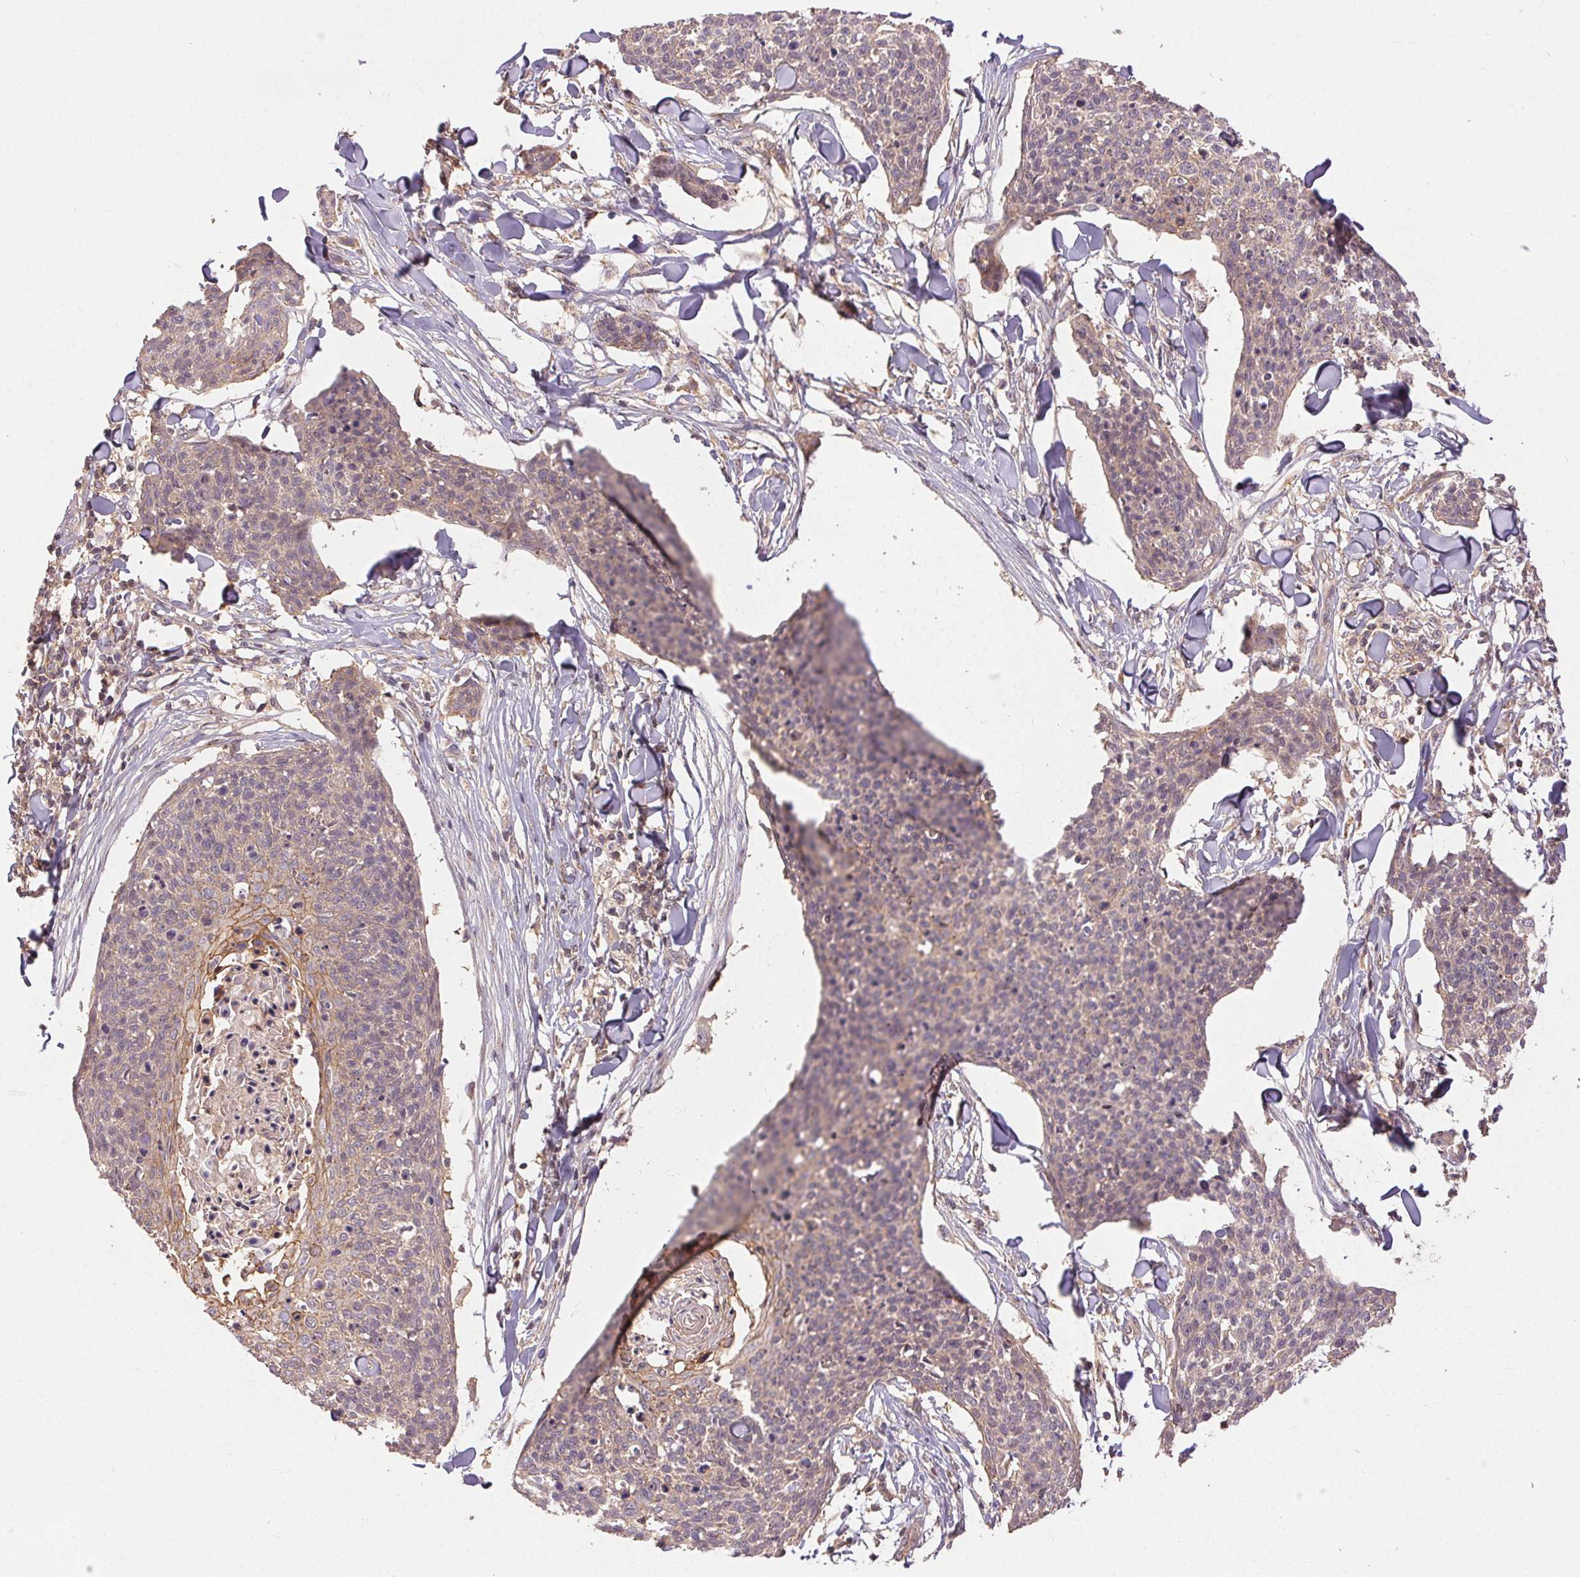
{"staining": {"intensity": "weak", "quantity": "<25%", "location": "cytoplasmic/membranous"}, "tissue": "skin cancer", "cell_type": "Tumor cells", "image_type": "cancer", "snomed": [{"axis": "morphology", "description": "Squamous cell carcinoma, NOS"}, {"axis": "topography", "description": "Skin"}, {"axis": "topography", "description": "Vulva"}], "caption": "An IHC histopathology image of skin squamous cell carcinoma is shown. There is no staining in tumor cells of skin squamous cell carcinoma. The staining is performed using DAB (3,3'-diaminobenzidine) brown chromogen with nuclei counter-stained in using hematoxylin.", "gene": "MAPKAPK2", "patient": {"sex": "female", "age": 75}}